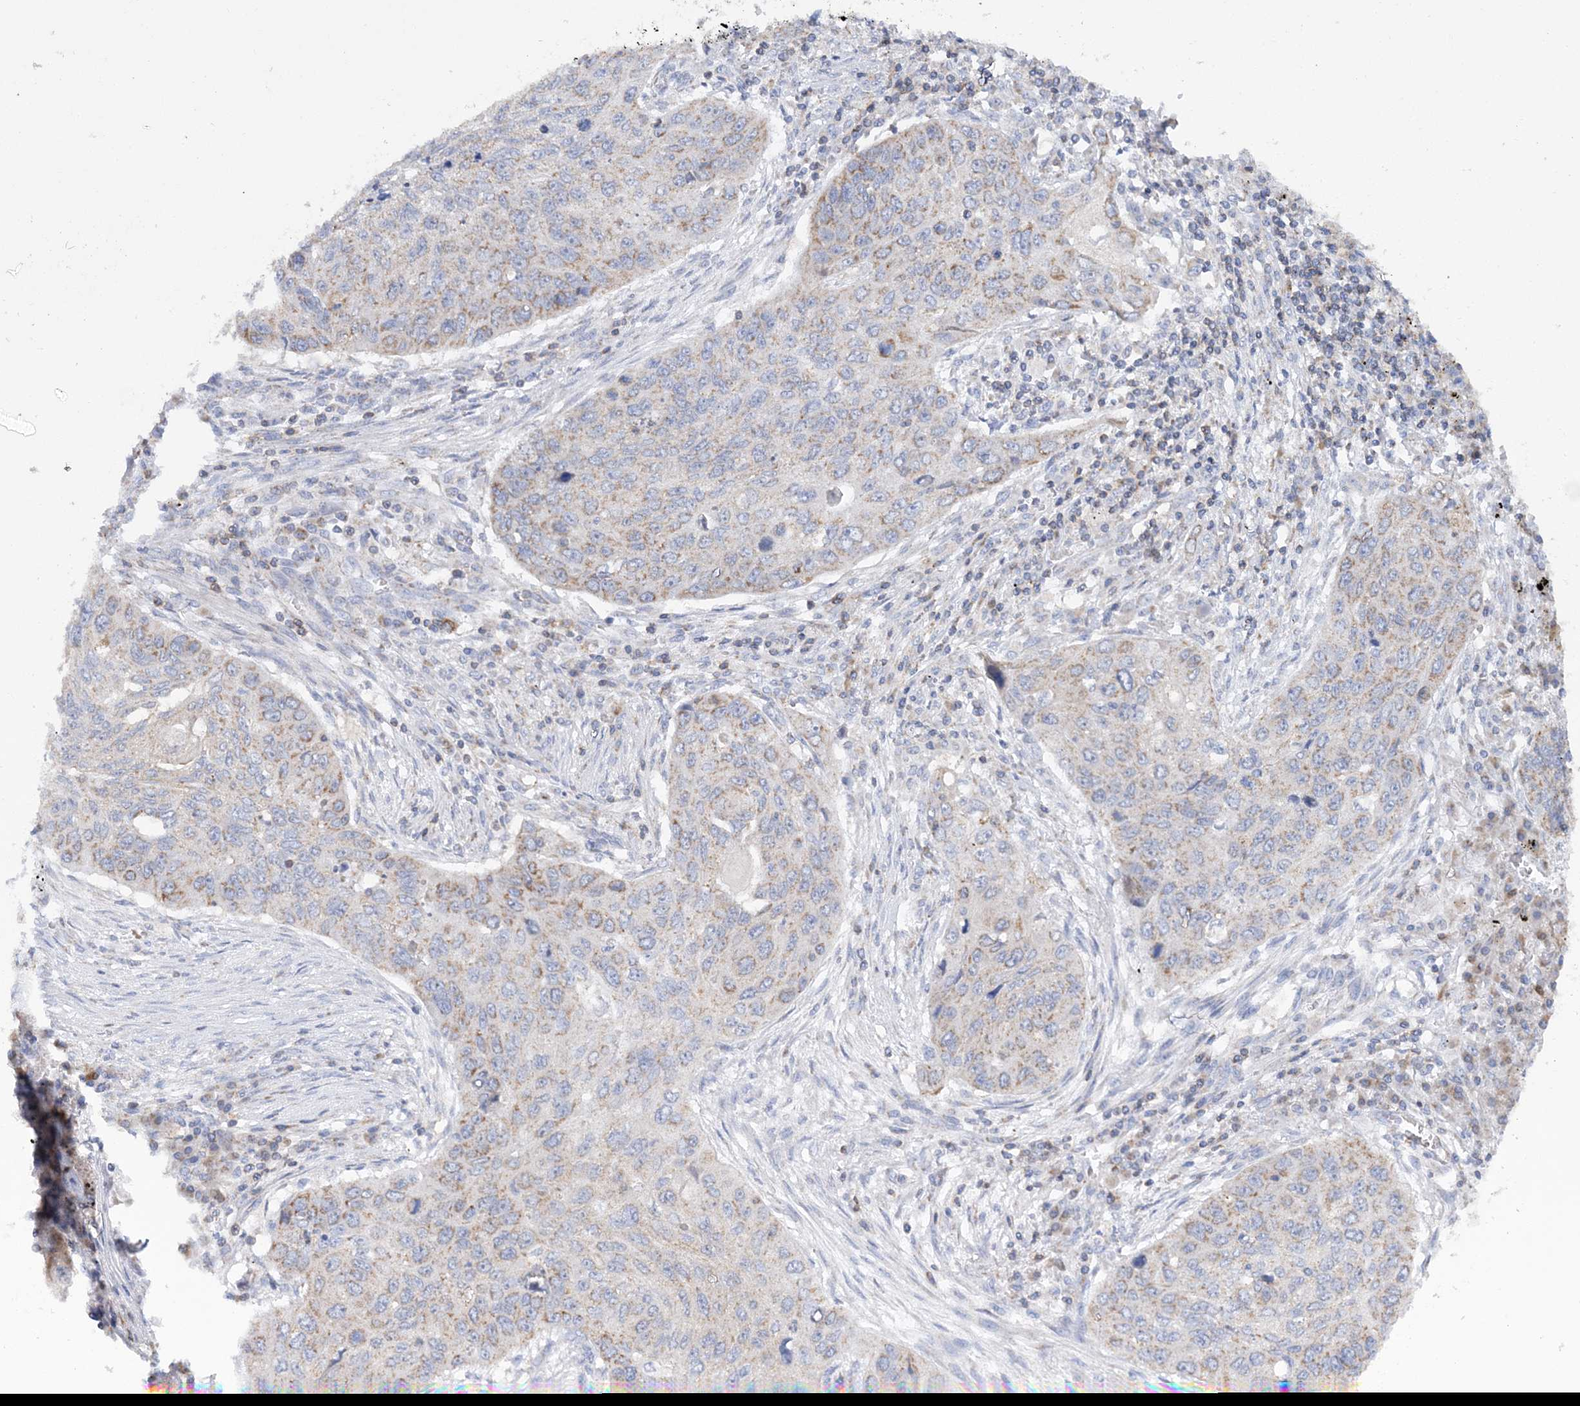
{"staining": {"intensity": "weak", "quantity": "25%-75%", "location": "cytoplasmic/membranous"}, "tissue": "lung cancer", "cell_type": "Tumor cells", "image_type": "cancer", "snomed": [{"axis": "morphology", "description": "Squamous cell carcinoma, NOS"}, {"axis": "topography", "description": "Lung"}], "caption": "Lung squamous cell carcinoma stained for a protein (brown) demonstrates weak cytoplasmic/membranous positive staining in approximately 25%-75% of tumor cells.", "gene": "TTC32", "patient": {"sex": "female", "age": 63}}